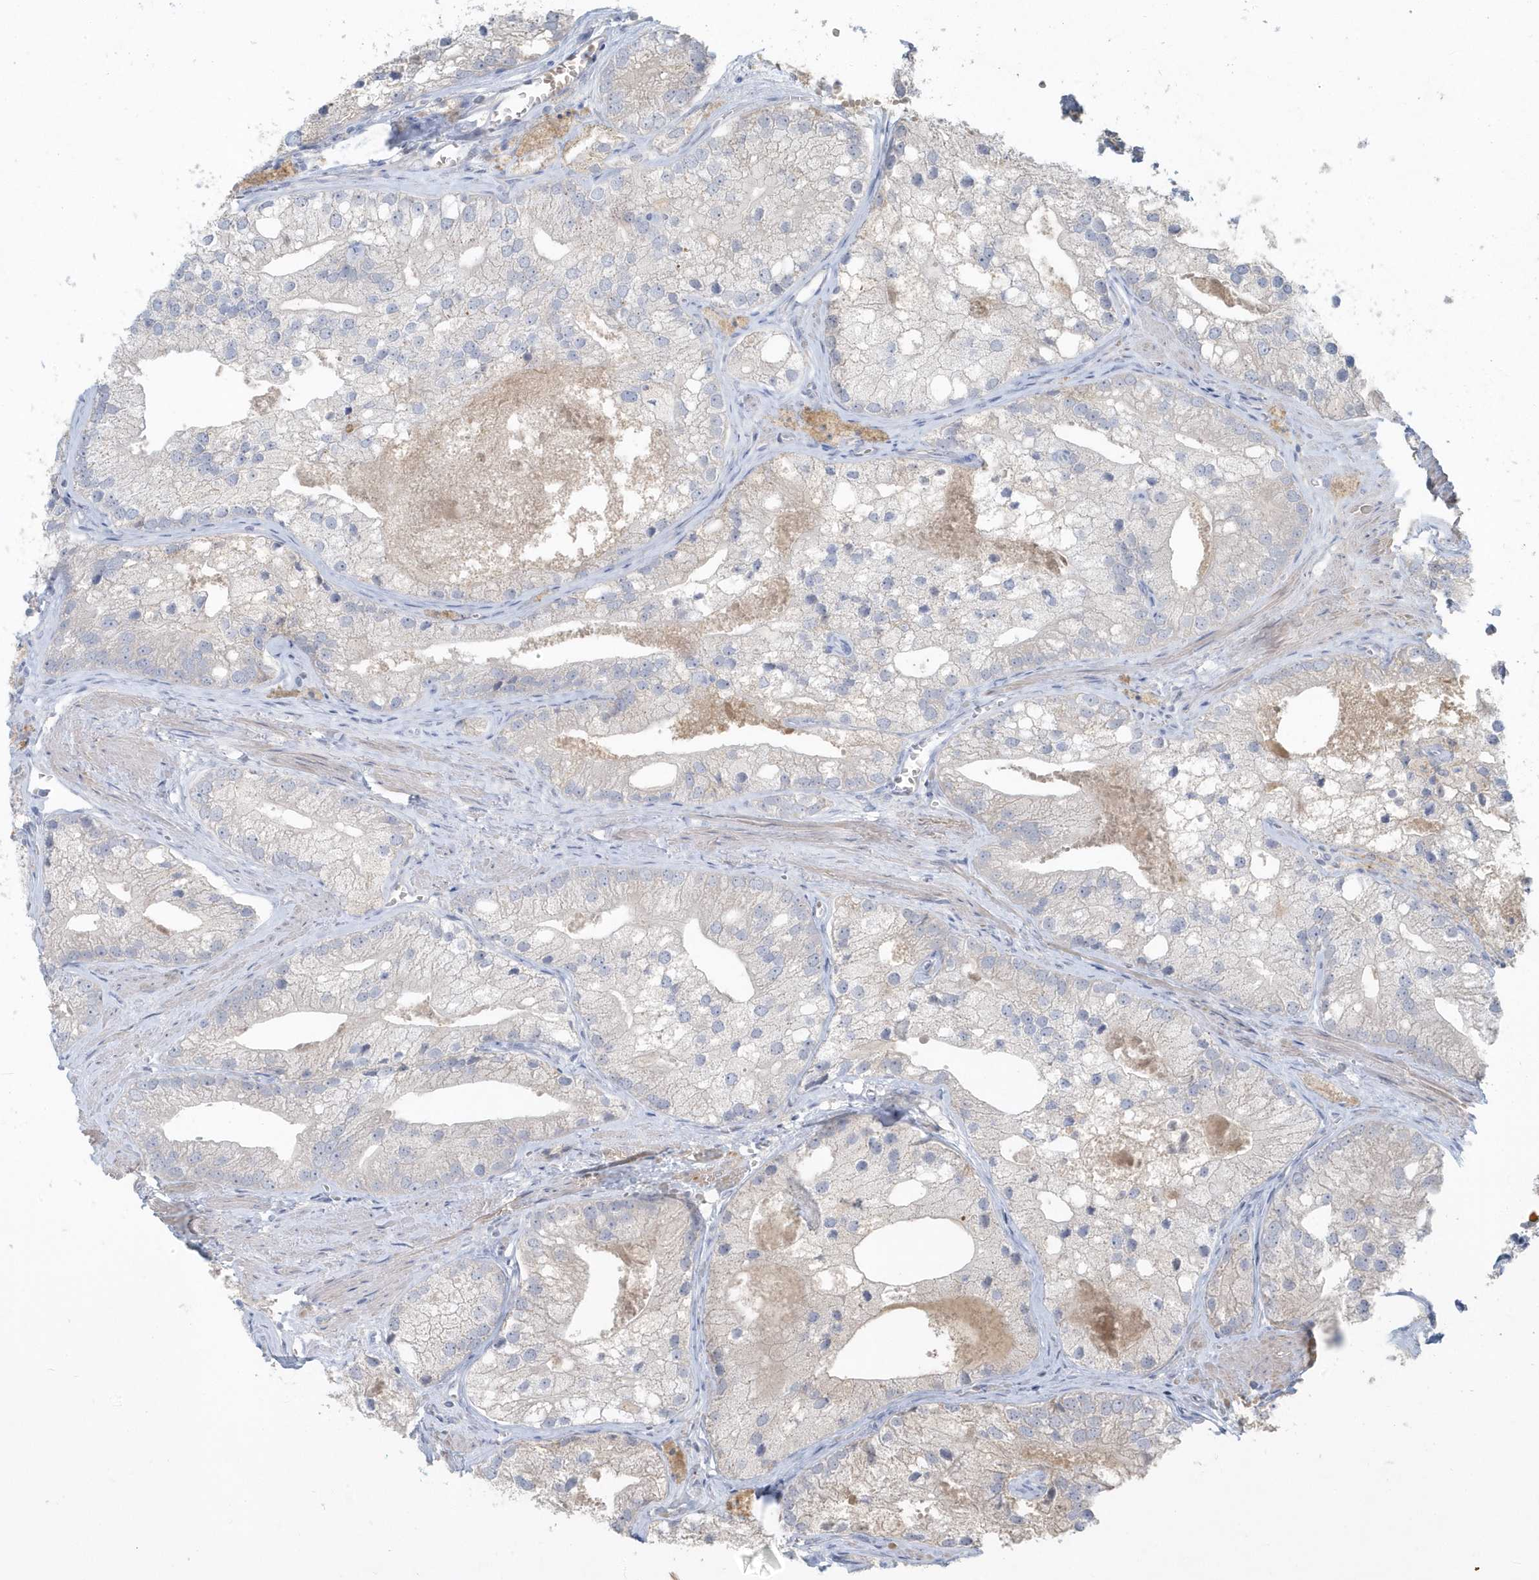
{"staining": {"intensity": "negative", "quantity": "none", "location": "none"}, "tissue": "prostate cancer", "cell_type": "Tumor cells", "image_type": "cancer", "snomed": [{"axis": "morphology", "description": "Adenocarcinoma, Low grade"}, {"axis": "topography", "description": "Prostate"}], "caption": "Human prostate cancer (adenocarcinoma (low-grade)) stained for a protein using IHC displays no positivity in tumor cells.", "gene": "USP53", "patient": {"sex": "male", "age": 69}}